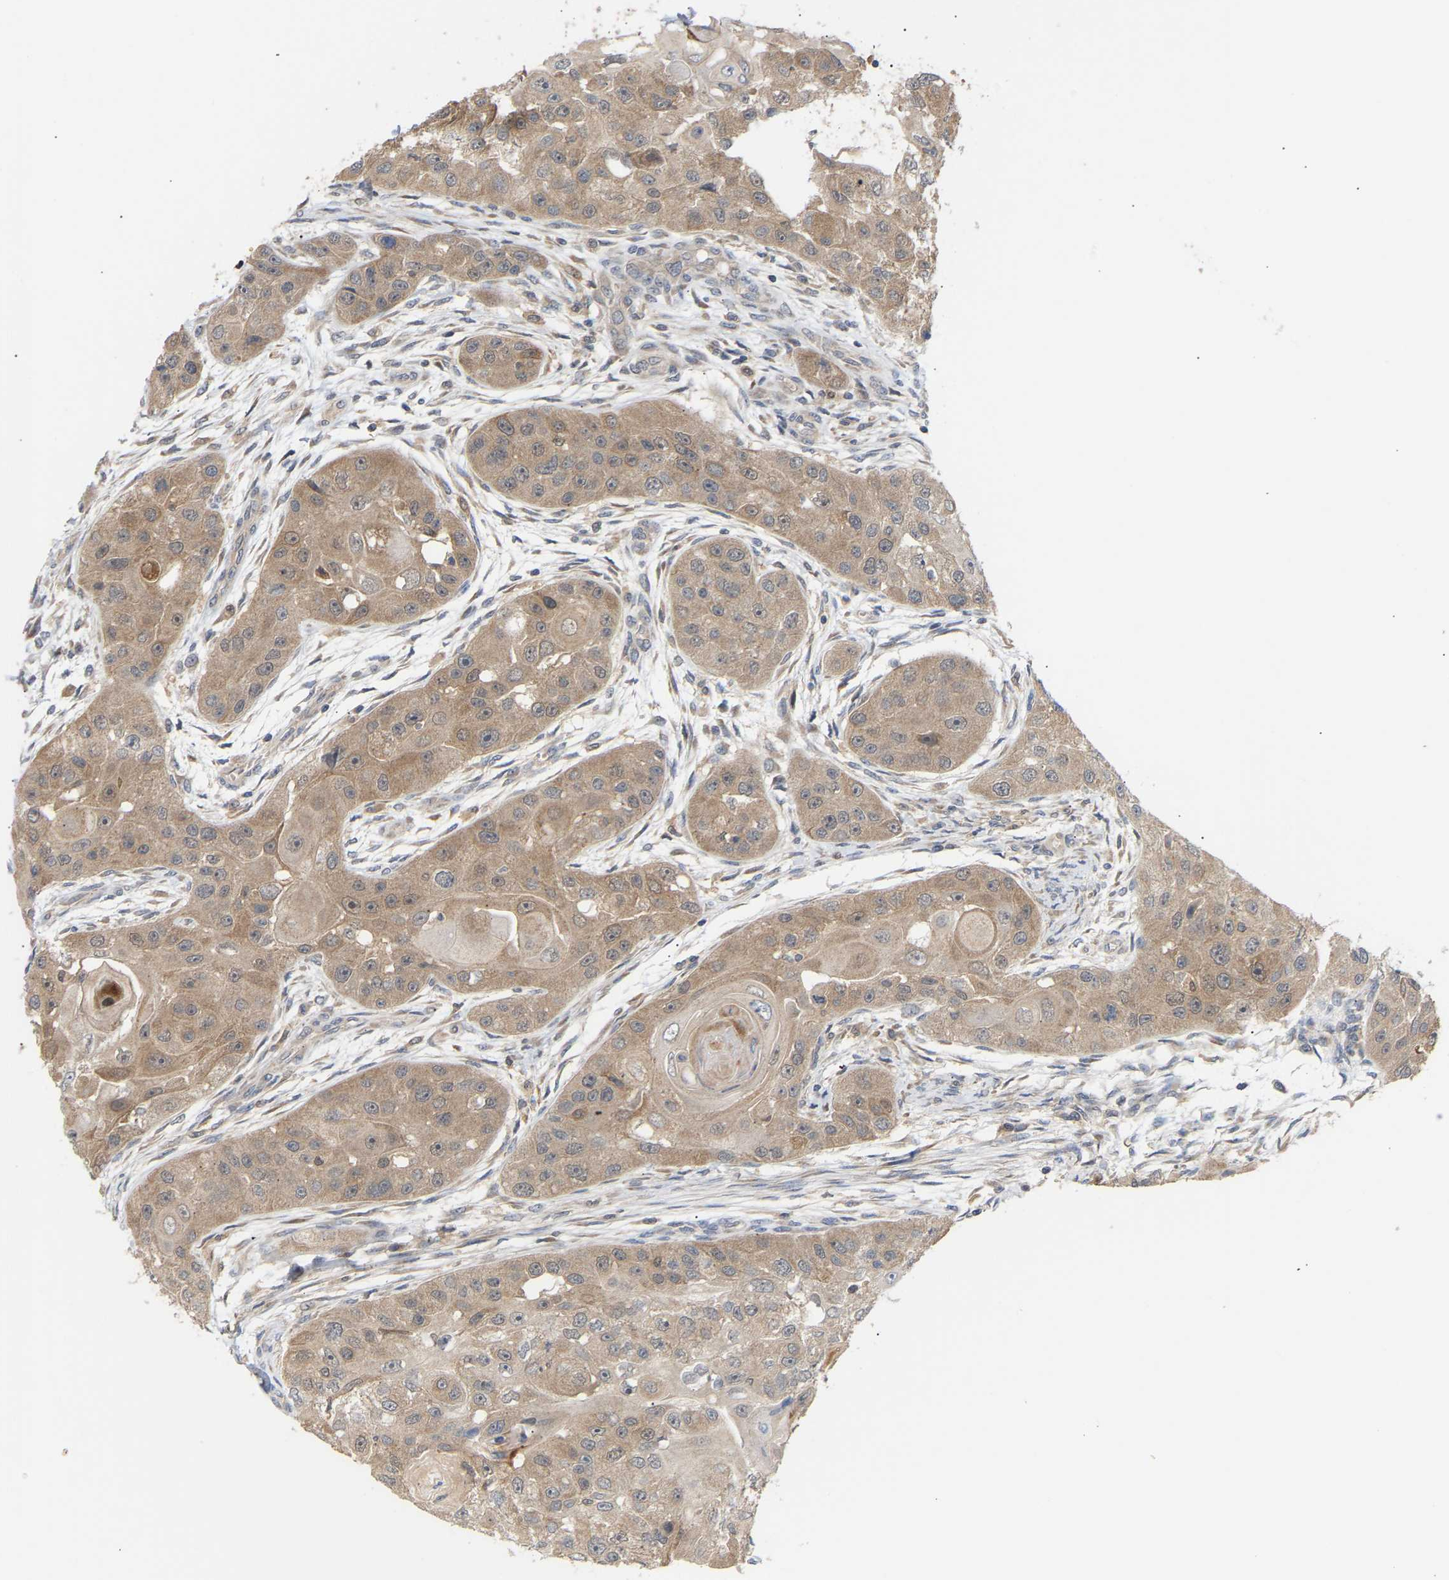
{"staining": {"intensity": "weak", "quantity": ">75%", "location": "cytoplasmic/membranous"}, "tissue": "head and neck cancer", "cell_type": "Tumor cells", "image_type": "cancer", "snomed": [{"axis": "morphology", "description": "Normal tissue, NOS"}, {"axis": "morphology", "description": "Squamous cell carcinoma, NOS"}, {"axis": "topography", "description": "Skeletal muscle"}, {"axis": "topography", "description": "Head-Neck"}], "caption": "An IHC histopathology image of tumor tissue is shown. Protein staining in brown highlights weak cytoplasmic/membranous positivity in squamous cell carcinoma (head and neck) within tumor cells. (Brightfield microscopy of DAB IHC at high magnification).", "gene": "TPMT", "patient": {"sex": "male", "age": 51}}